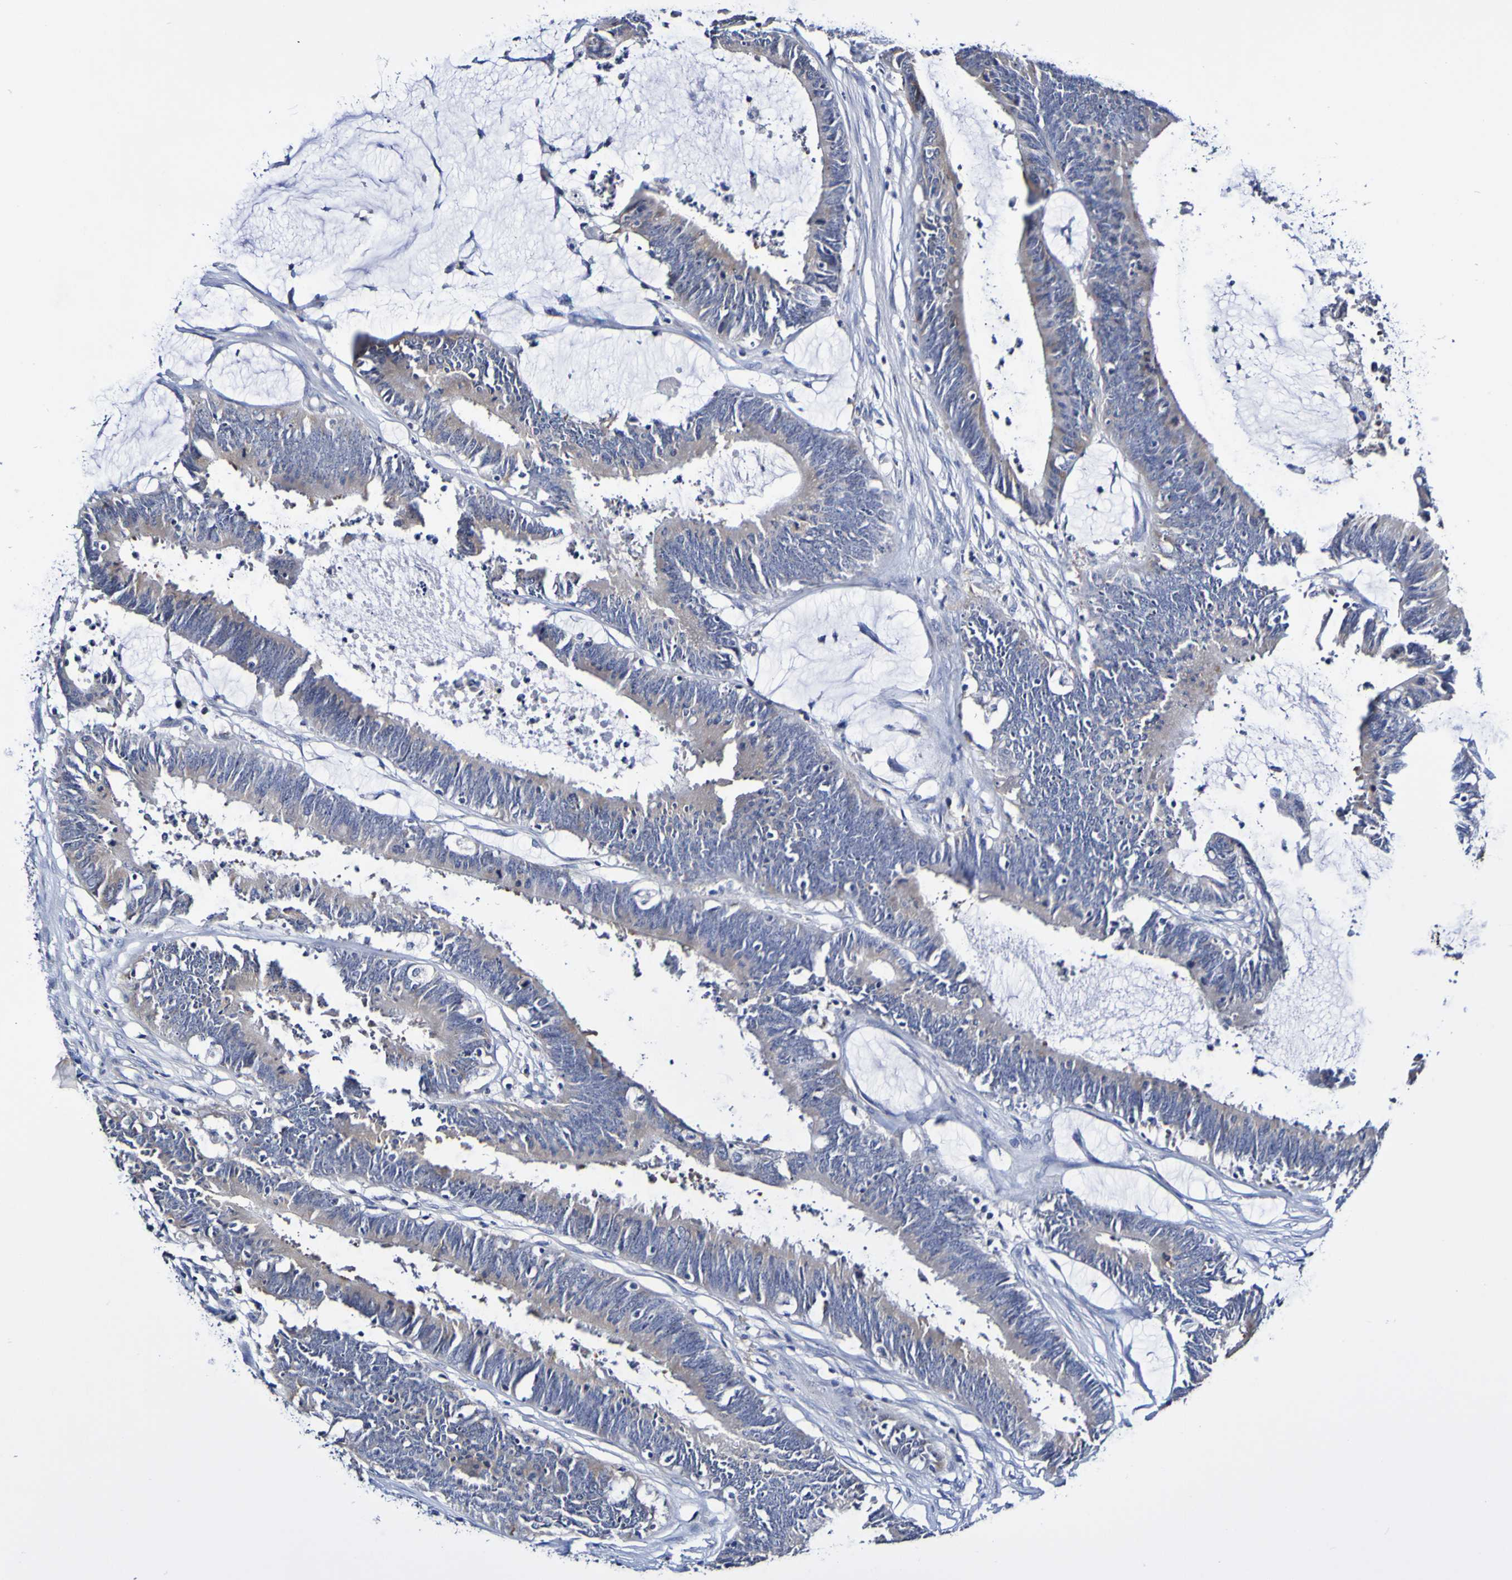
{"staining": {"intensity": "weak", "quantity": "<25%", "location": "cytoplasmic/membranous"}, "tissue": "colorectal cancer", "cell_type": "Tumor cells", "image_type": "cancer", "snomed": [{"axis": "morphology", "description": "Adenocarcinoma, NOS"}, {"axis": "topography", "description": "Rectum"}], "caption": "Colorectal cancer was stained to show a protein in brown. There is no significant expression in tumor cells. (Immunohistochemistry, brightfield microscopy, high magnification).", "gene": "ACVR1C", "patient": {"sex": "female", "age": 66}}